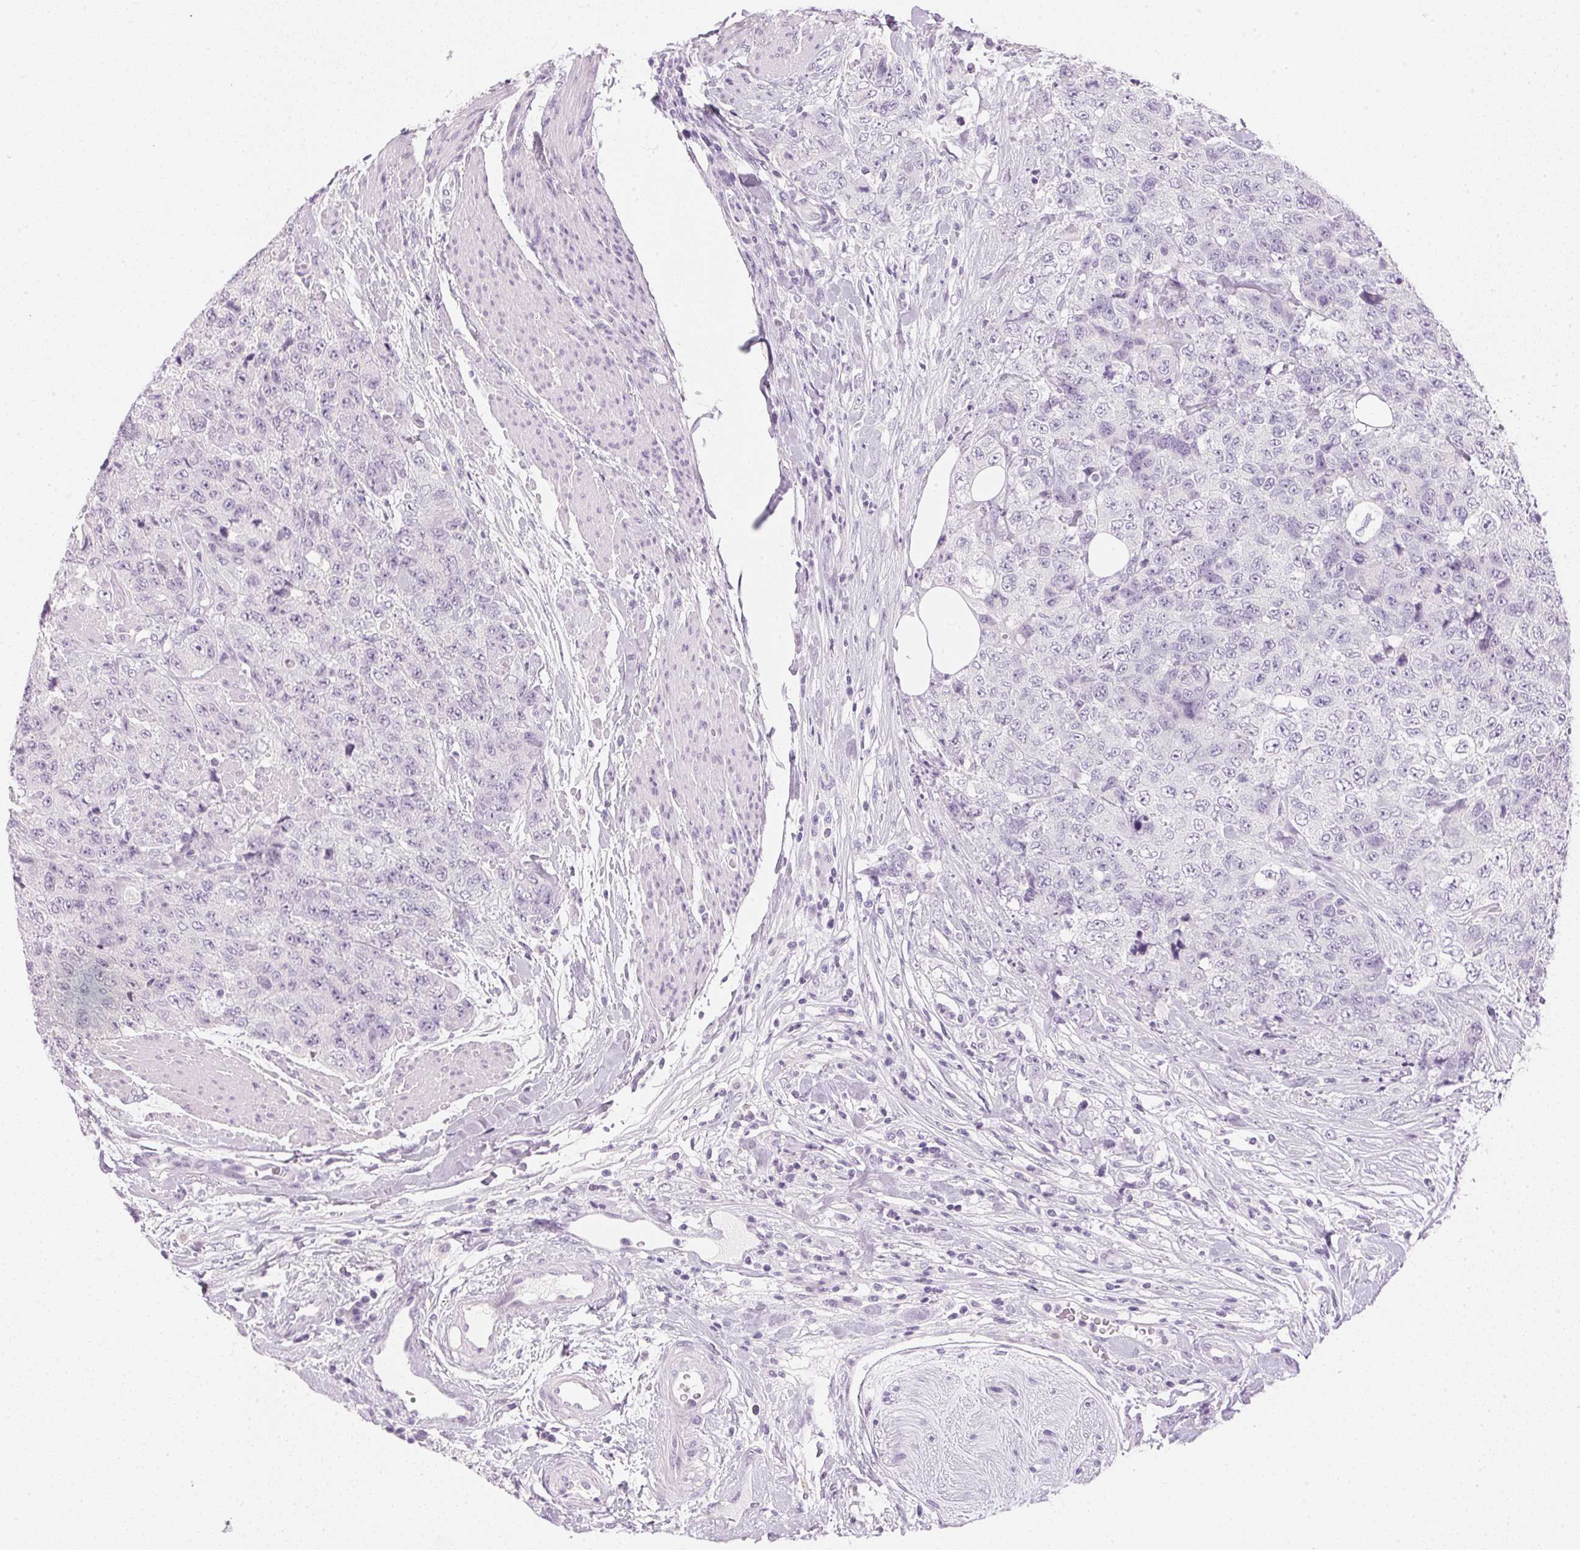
{"staining": {"intensity": "negative", "quantity": "none", "location": "none"}, "tissue": "urothelial cancer", "cell_type": "Tumor cells", "image_type": "cancer", "snomed": [{"axis": "morphology", "description": "Urothelial carcinoma, High grade"}, {"axis": "topography", "description": "Urinary bladder"}], "caption": "DAB immunohistochemical staining of human urothelial carcinoma (high-grade) shows no significant expression in tumor cells.", "gene": "IGFBP1", "patient": {"sex": "female", "age": 78}}